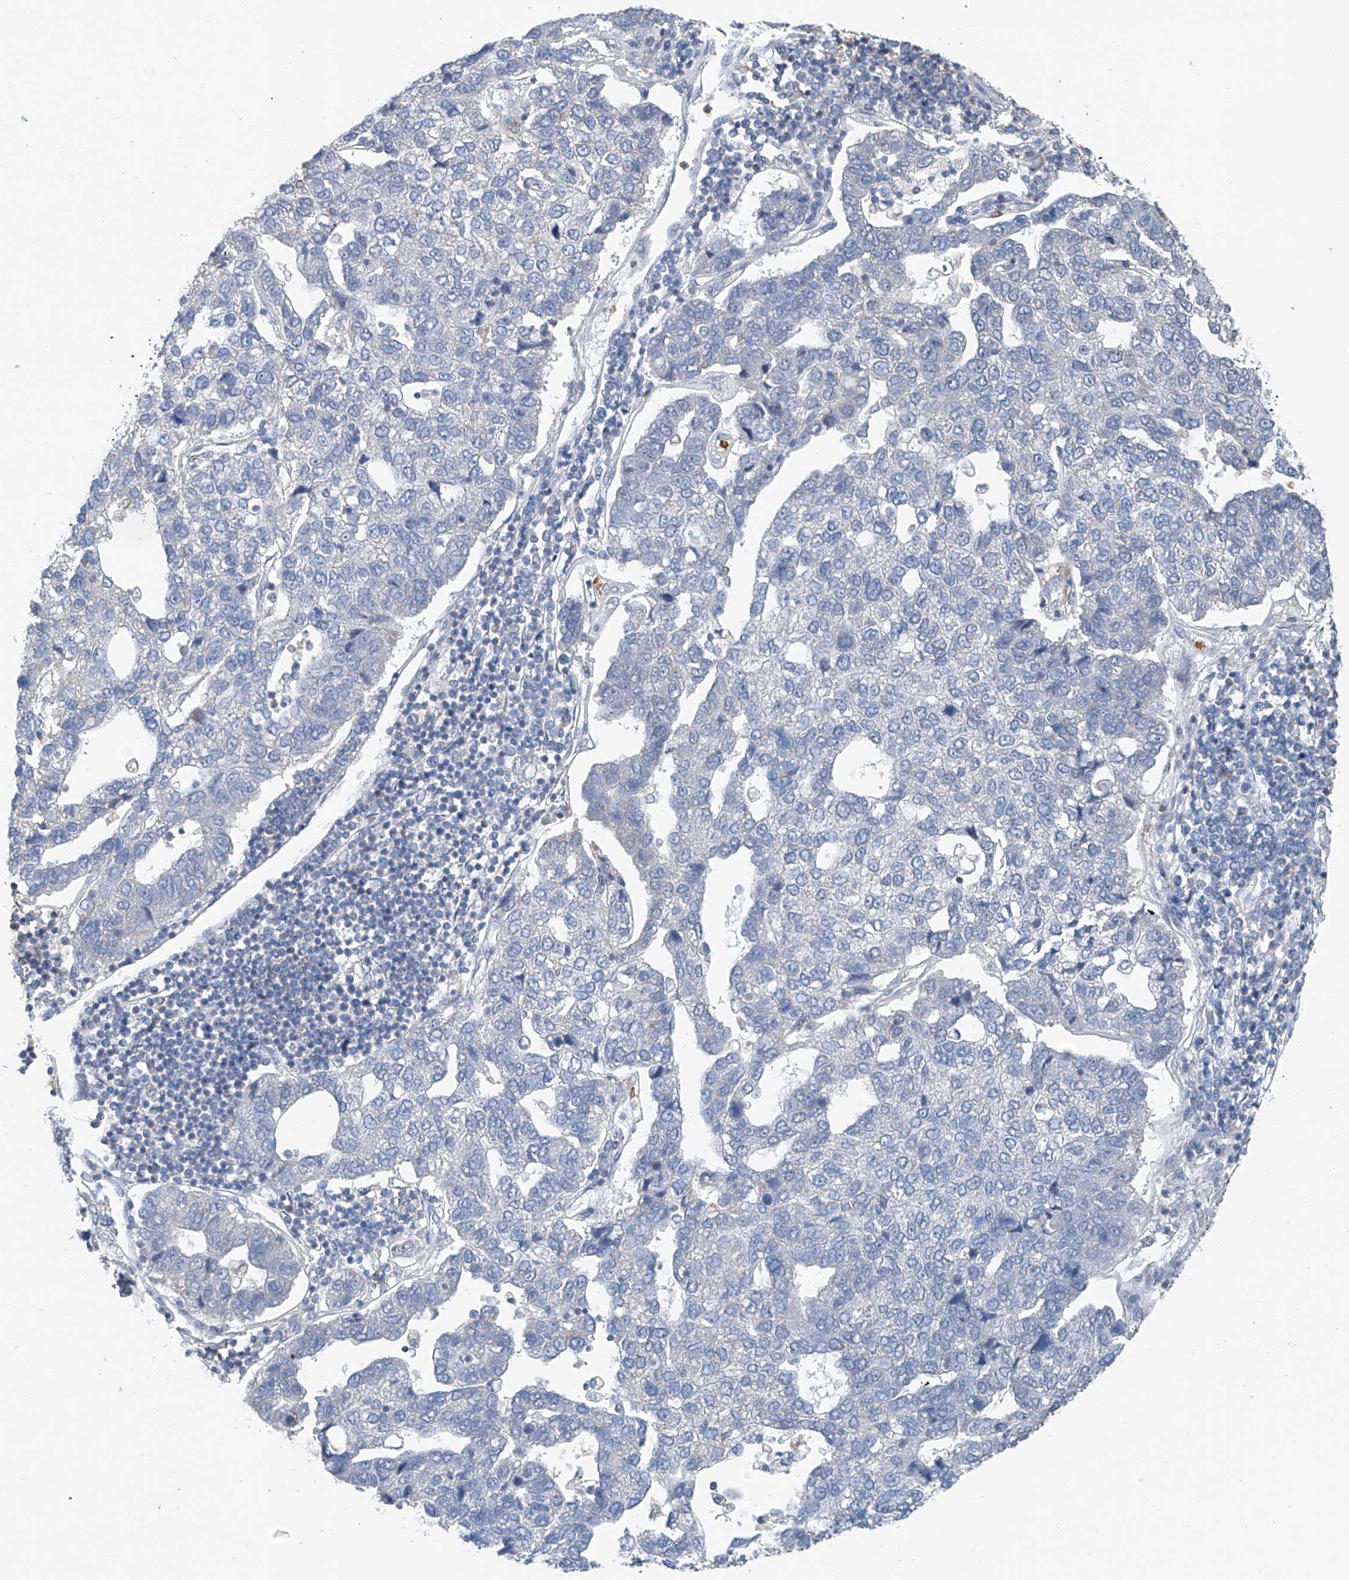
{"staining": {"intensity": "negative", "quantity": "none", "location": "none"}, "tissue": "pancreatic cancer", "cell_type": "Tumor cells", "image_type": "cancer", "snomed": [{"axis": "morphology", "description": "Adenocarcinoma, NOS"}, {"axis": "topography", "description": "Pancreas"}], "caption": "The histopathology image demonstrates no significant positivity in tumor cells of pancreatic adenocarcinoma.", "gene": "KLF15", "patient": {"sex": "female", "age": 61}}